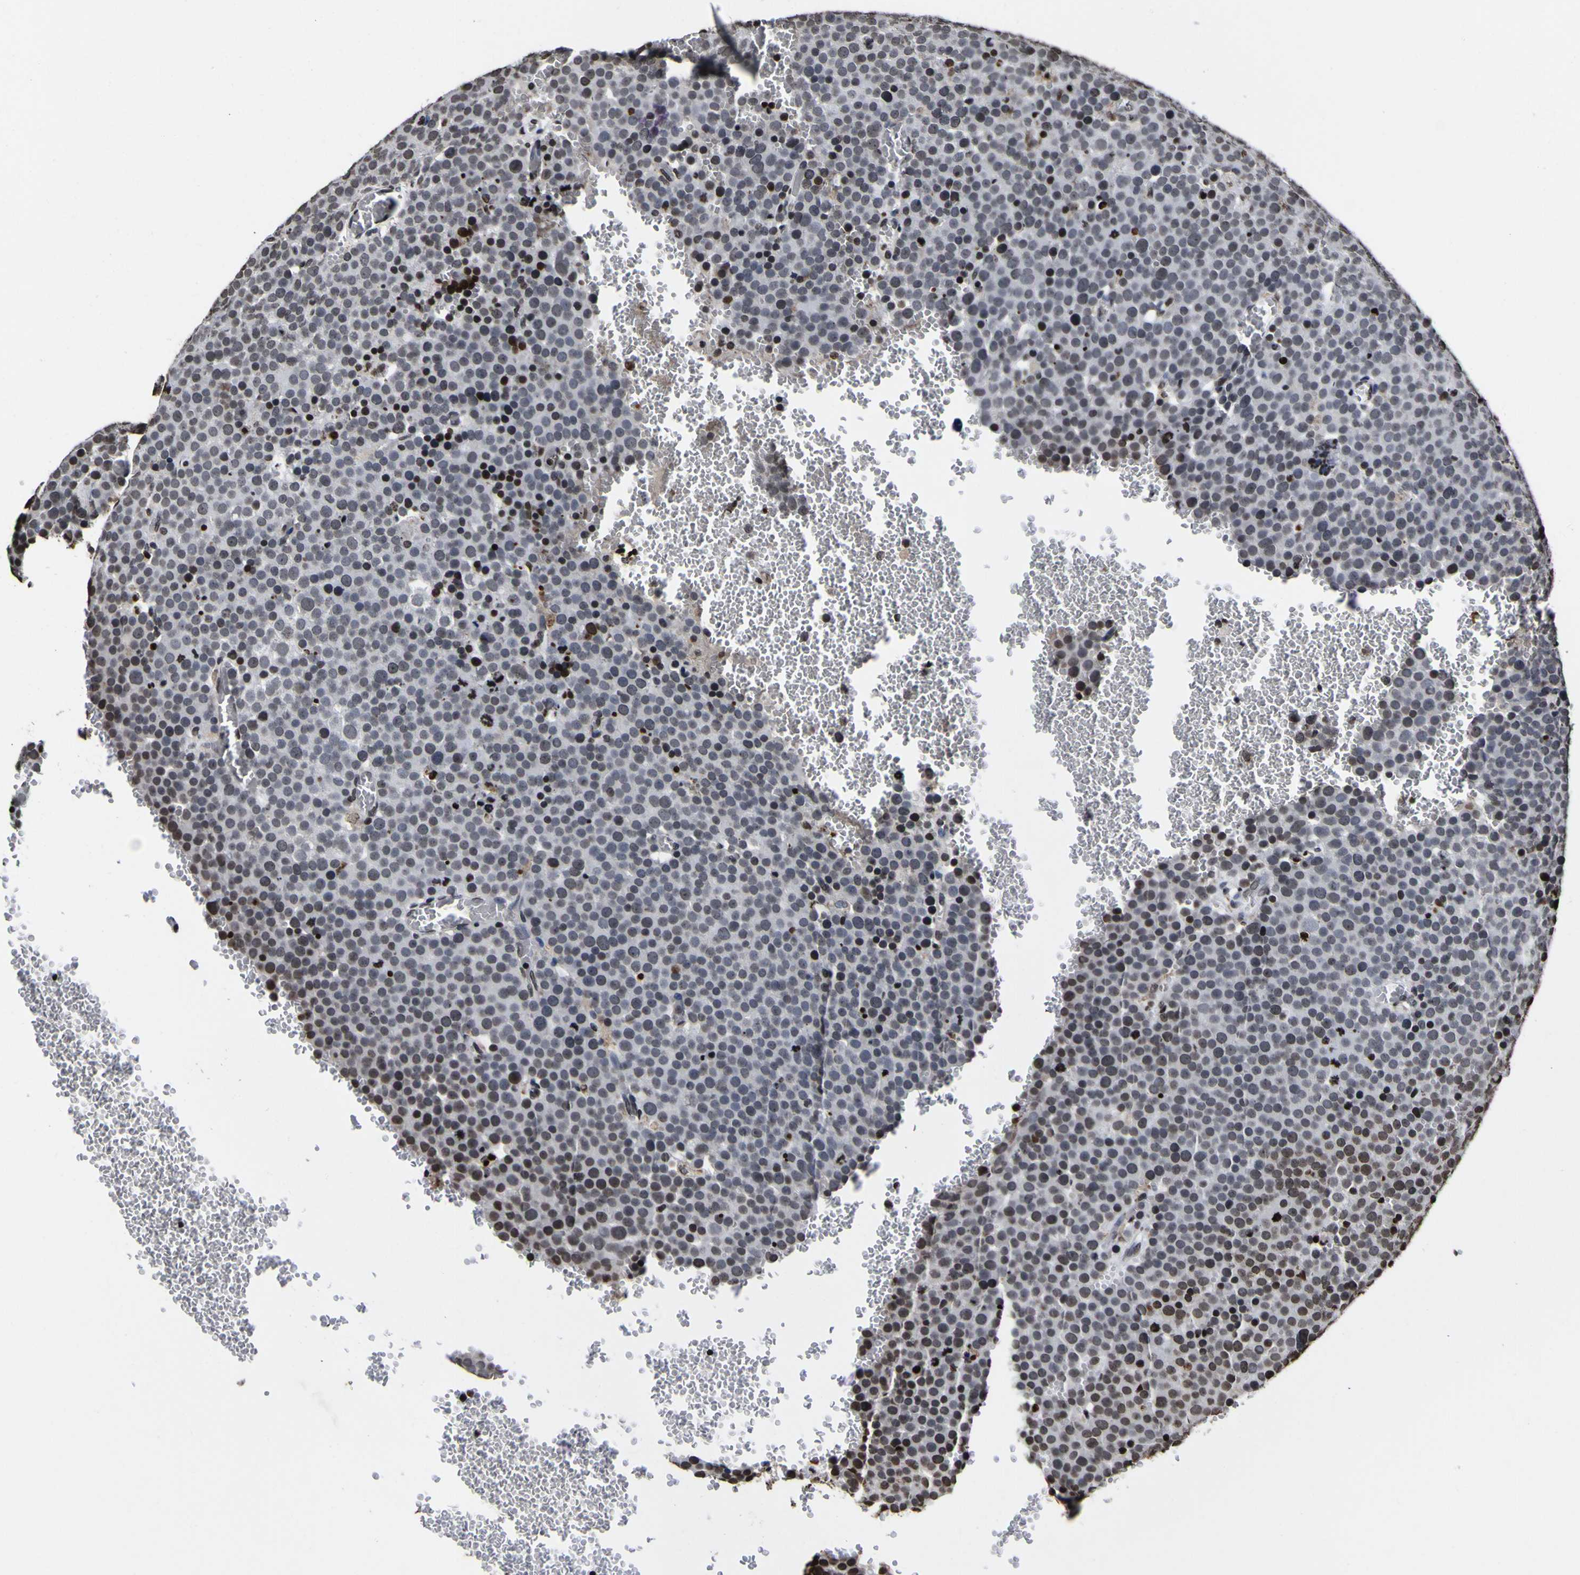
{"staining": {"intensity": "strong", "quantity": "<25%", "location": "nuclear"}, "tissue": "testis cancer", "cell_type": "Tumor cells", "image_type": "cancer", "snomed": [{"axis": "morphology", "description": "Seminoma, NOS"}, {"axis": "topography", "description": "Testis"}], "caption": "Human testis cancer (seminoma) stained with a protein marker reveals strong staining in tumor cells.", "gene": "PIAS1", "patient": {"sex": "male", "age": 71}}